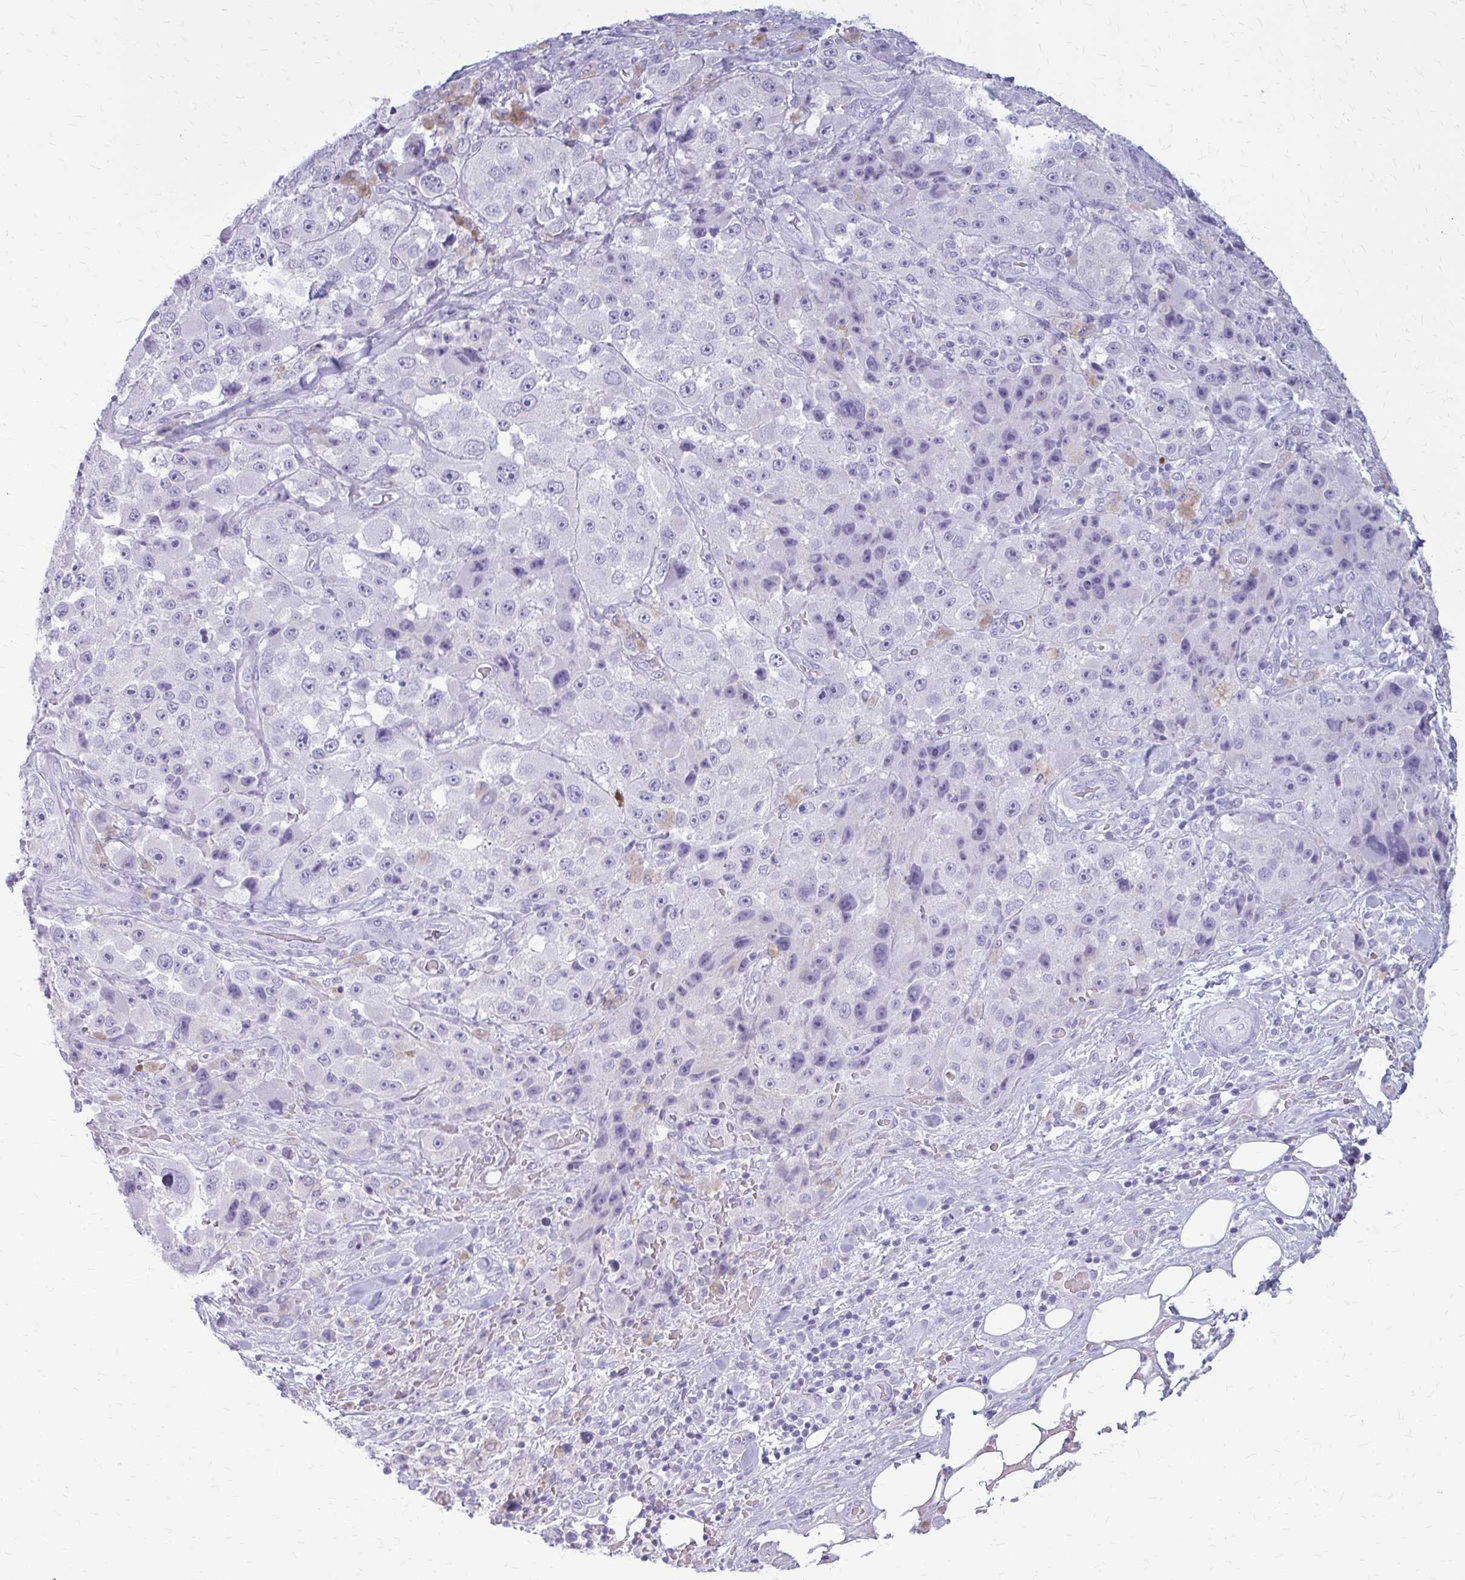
{"staining": {"intensity": "negative", "quantity": "none", "location": "none"}, "tissue": "melanoma", "cell_type": "Tumor cells", "image_type": "cancer", "snomed": [{"axis": "morphology", "description": "Malignant melanoma, Metastatic site"}, {"axis": "topography", "description": "Lymph node"}], "caption": "Immunohistochemistry photomicrograph of neoplastic tissue: melanoma stained with DAB shows no significant protein staining in tumor cells.", "gene": "KRT5", "patient": {"sex": "male", "age": 62}}